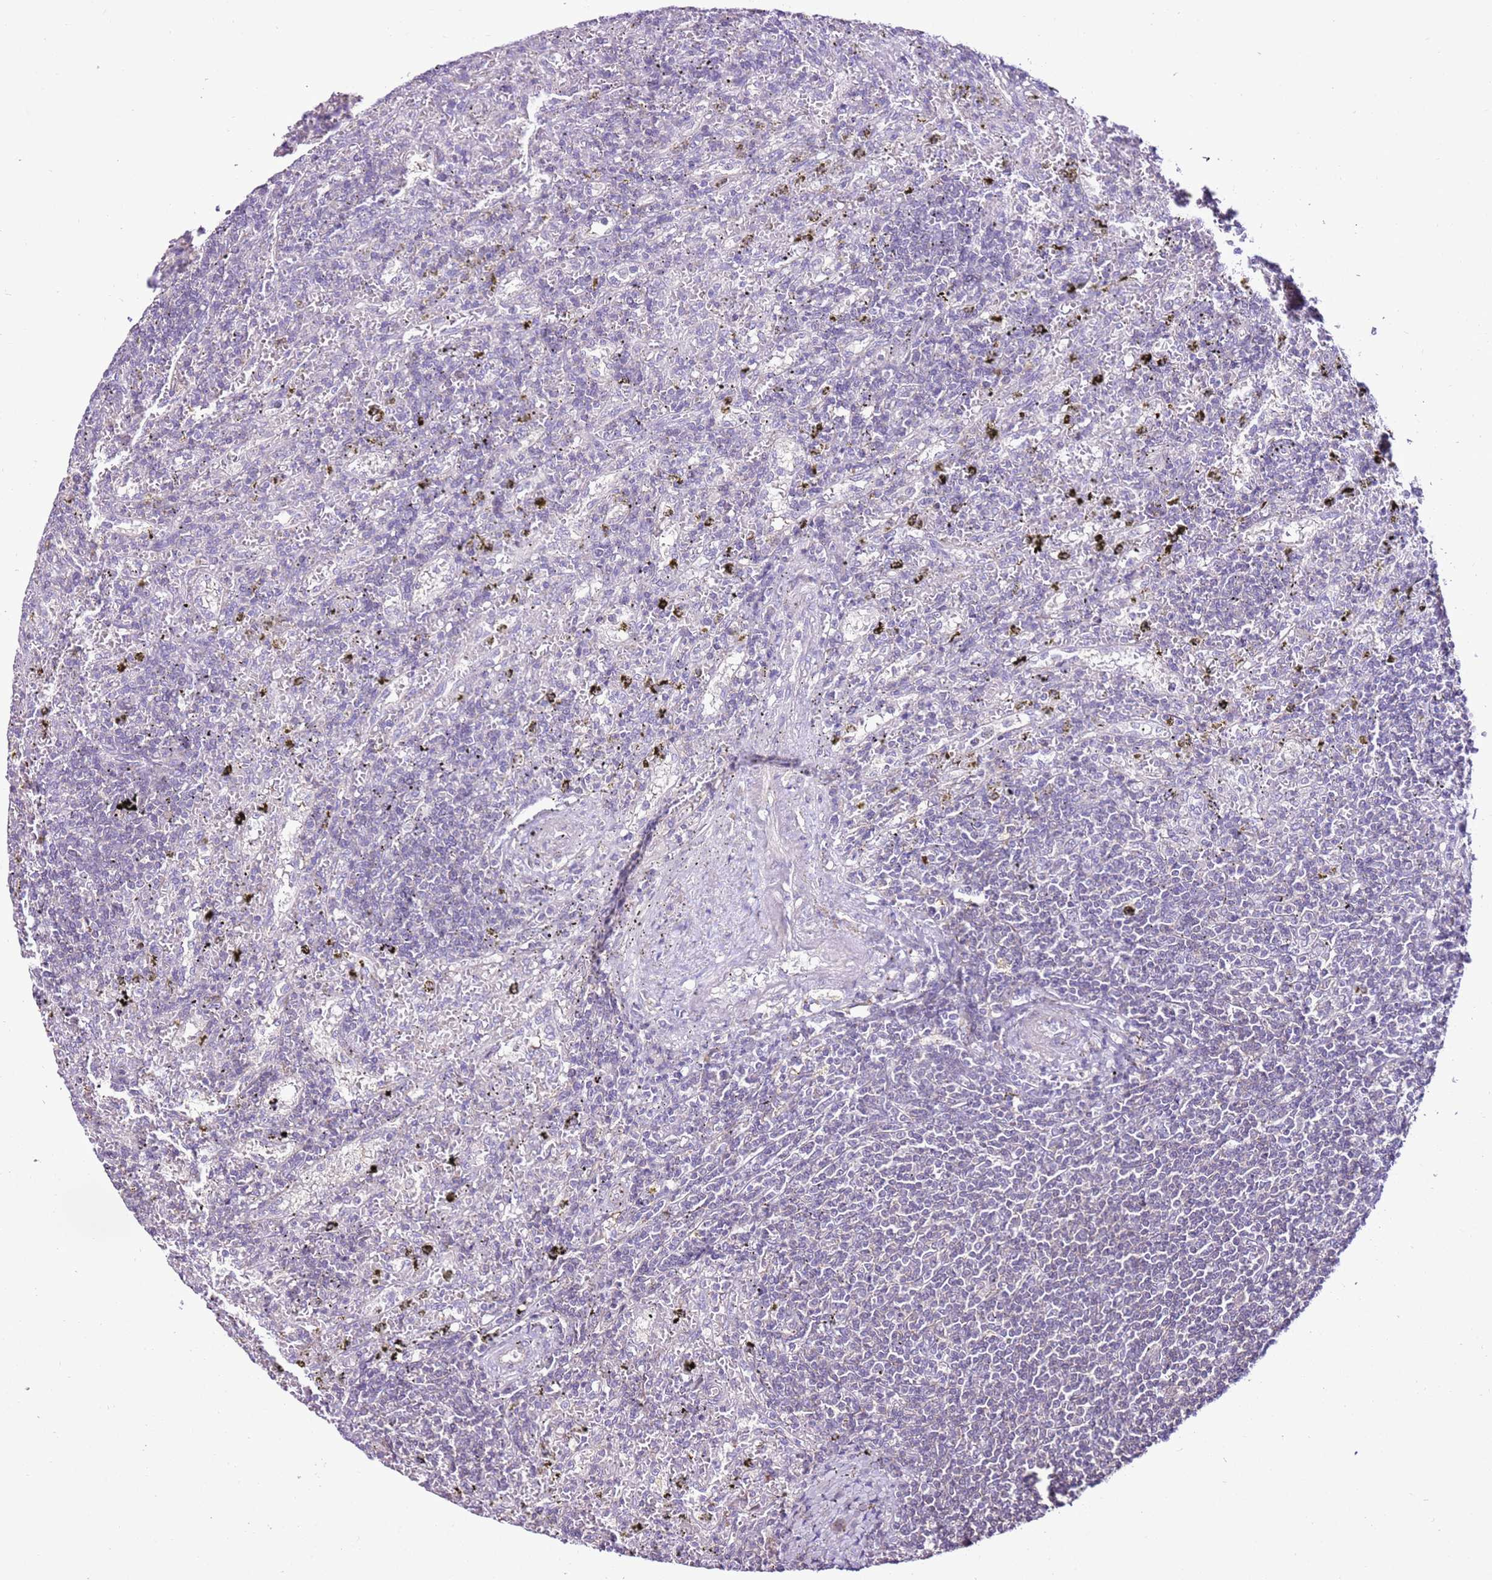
{"staining": {"intensity": "negative", "quantity": "none", "location": "none"}, "tissue": "lymphoma", "cell_type": "Tumor cells", "image_type": "cancer", "snomed": [{"axis": "morphology", "description": "Malignant lymphoma, non-Hodgkin's type, Low grade"}, {"axis": "topography", "description": "Spleen"}], "caption": "Immunohistochemical staining of low-grade malignant lymphoma, non-Hodgkin's type exhibits no significant positivity in tumor cells.", "gene": "SLC38A5", "patient": {"sex": "male", "age": 76}}